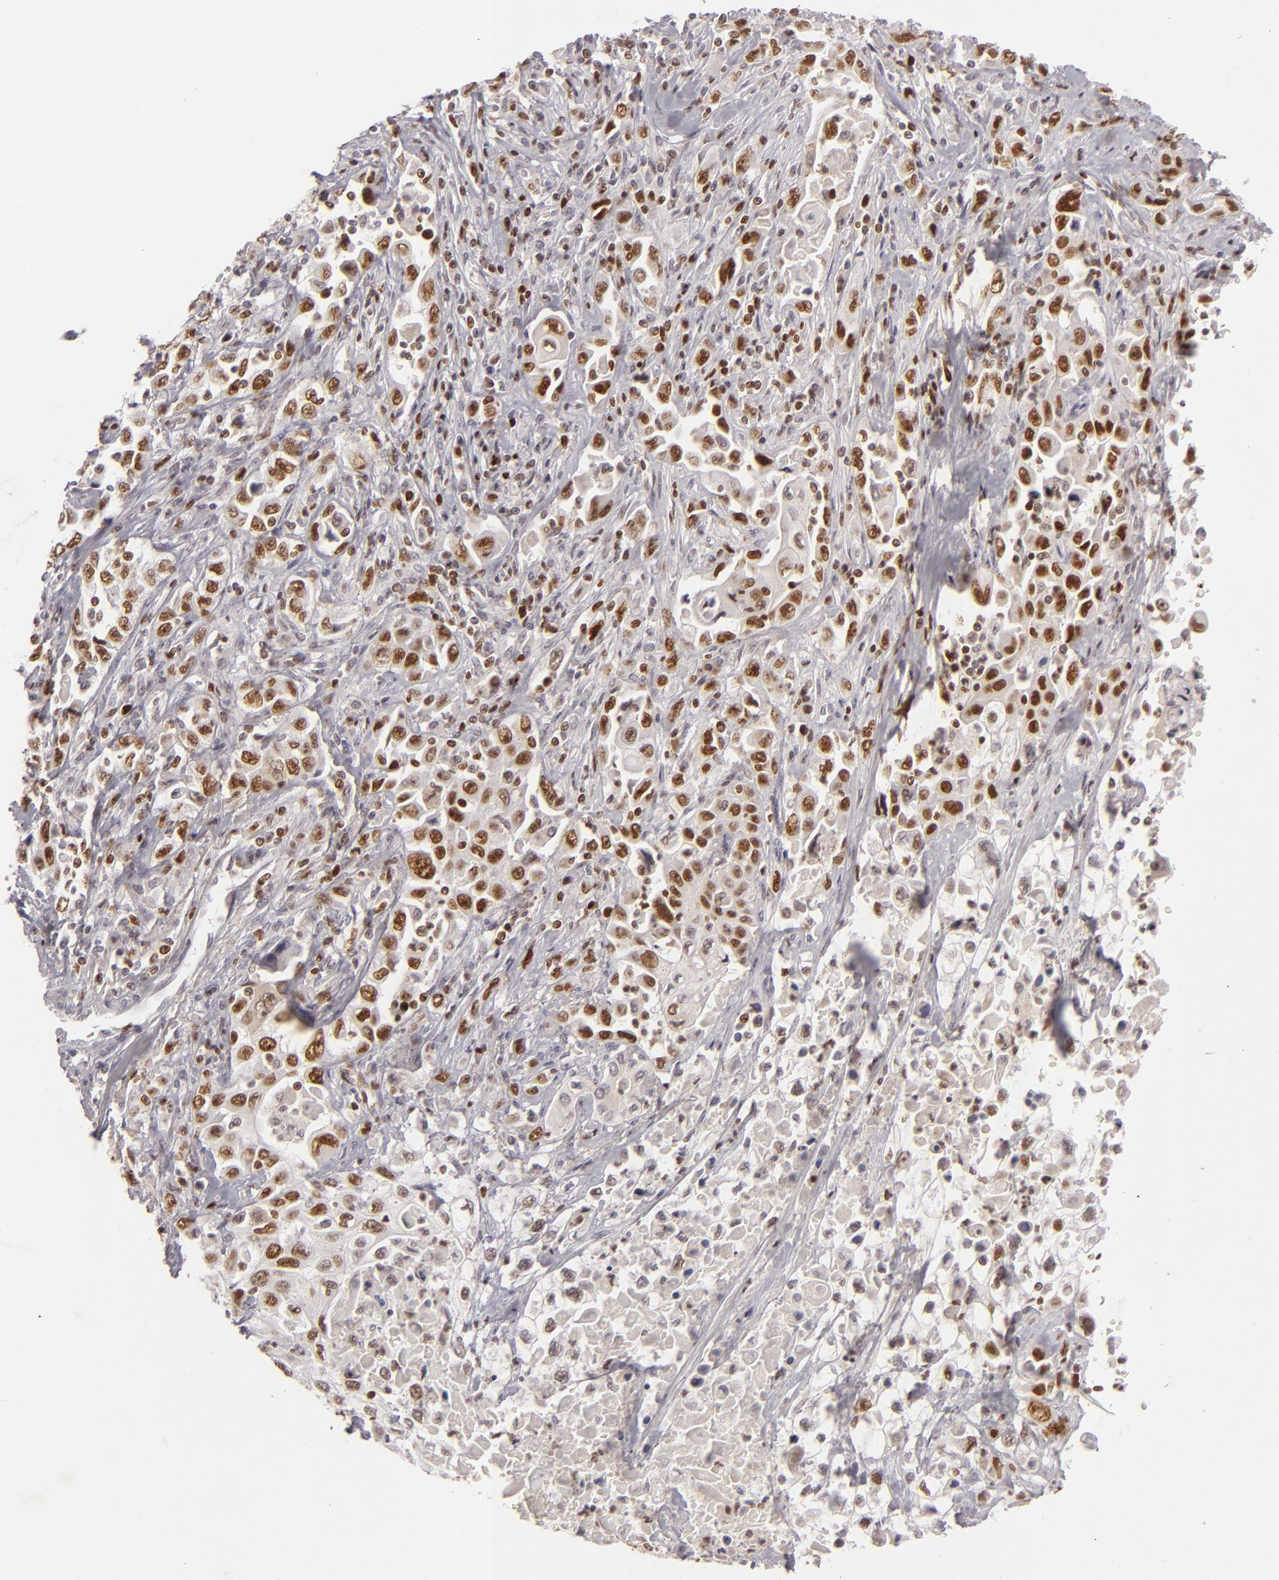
{"staining": {"intensity": "strong", "quantity": ">75%", "location": "nuclear"}, "tissue": "pancreatic cancer", "cell_type": "Tumor cells", "image_type": "cancer", "snomed": [{"axis": "morphology", "description": "Adenocarcinoma, NOS"}, {"axis": "topography", "description": "Pancreas"}], "caption": "Protein staining reveals strong nuclear staining in about >75% of tumor cells in pancreatic cancer.", "gene": "FEN1", "patient": {"sex": "male", "age": 70}}